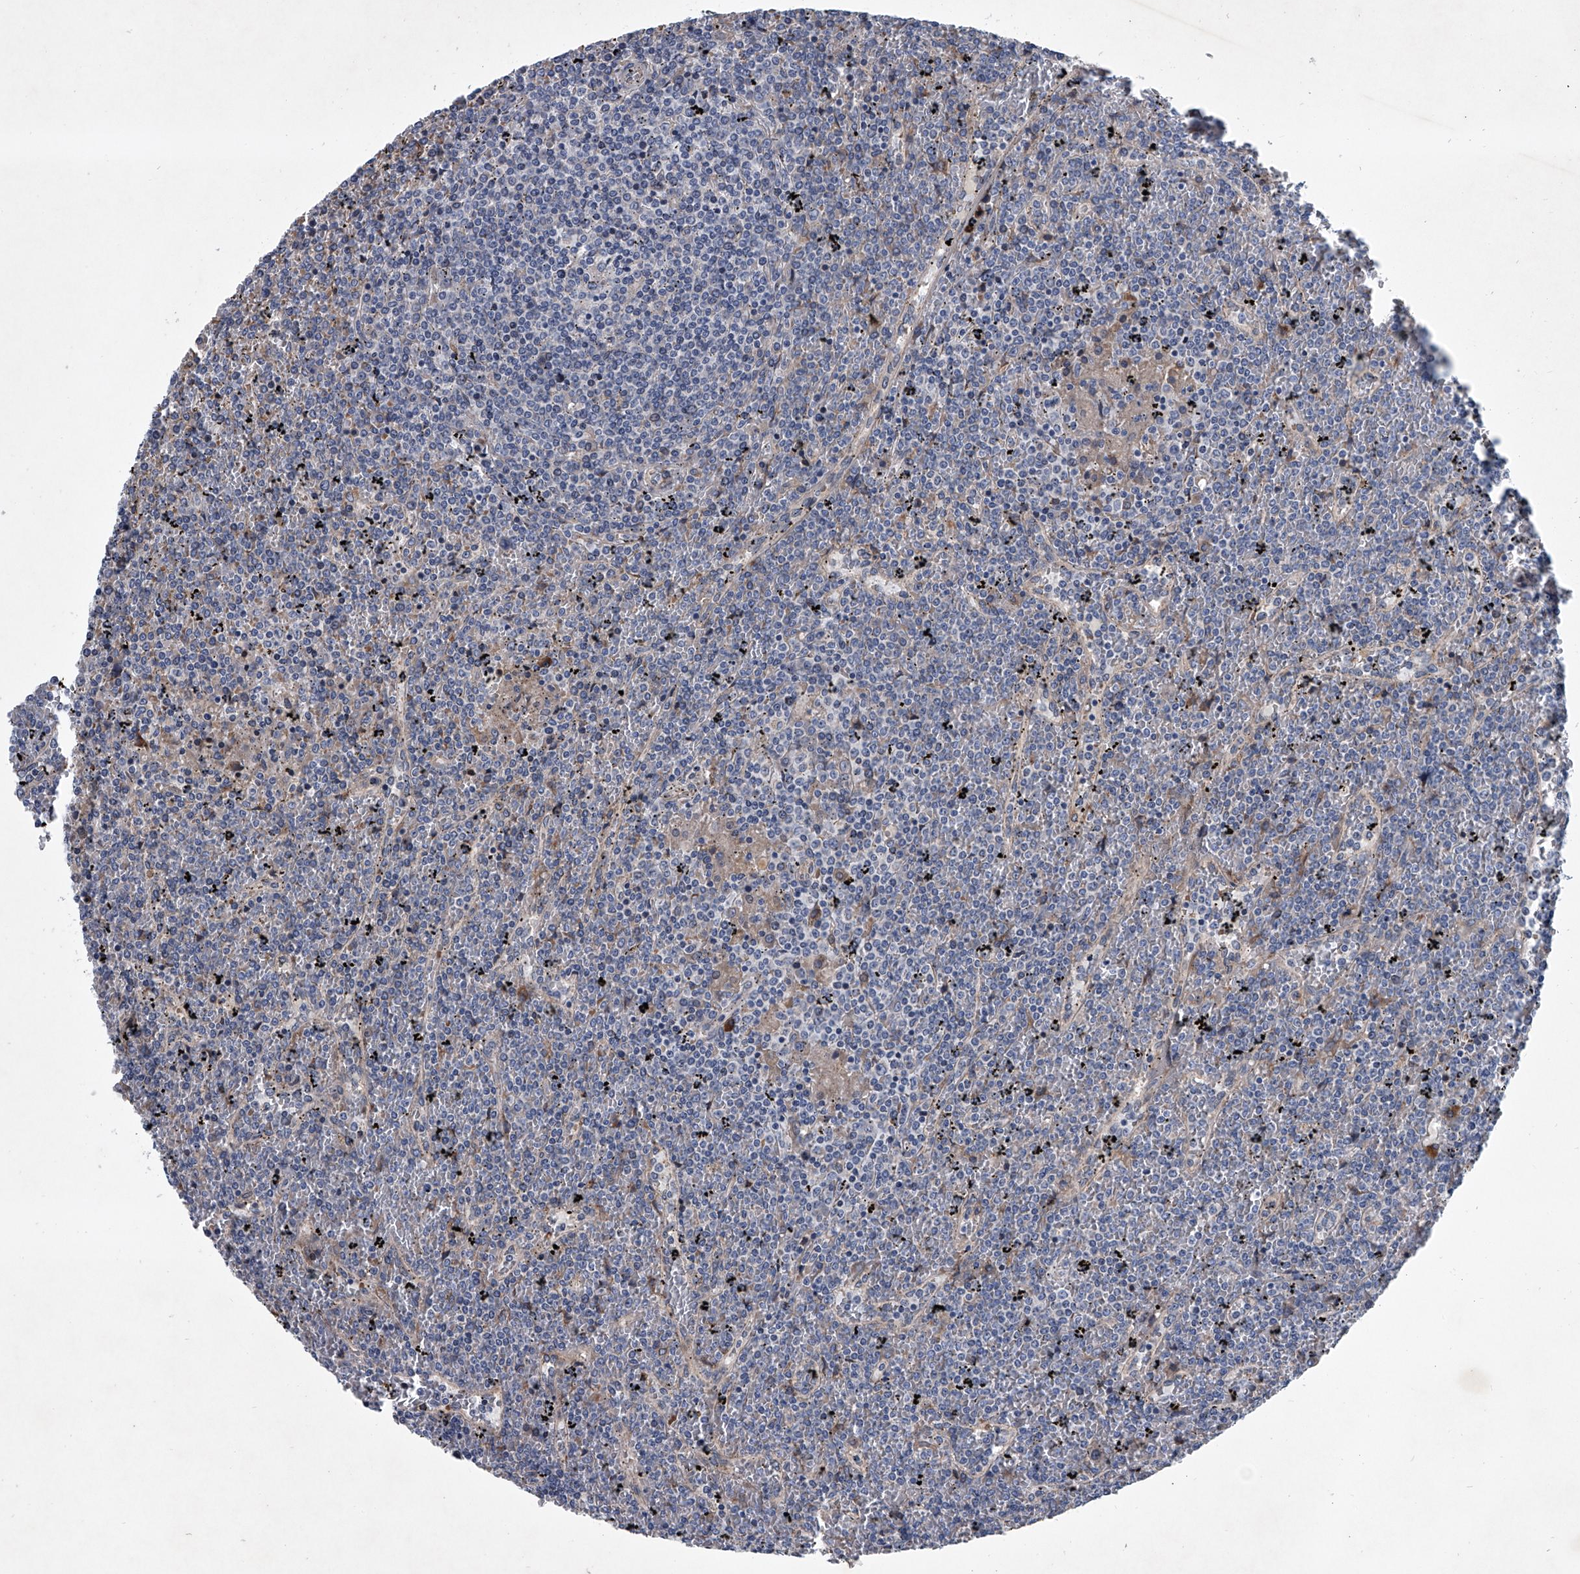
{"staining": {"intensity": "negative", "quantity": "none", "location": "none"}, "tissue": "lymphoma", "cell_type": "Tumor cells", "image_type": "cancer", "snomed": [{"axis": "morphology", "description": "Malignant lymphoma, non-Hodgkin's type, Low grade"}, {"axis": "topography", "description": "Spleen"}], "caption": "High power microscopy micrograph of an immunohistochemistry (IHC) image of malignant lymphoma, non-Hodgkin's type (low-grade), revealing no significant expression in tumor cells. (DAB (3,3'-diaminobenzidine) immunohistochemistry (IHC), high magnification).", "gene": "ABCG1", "patient": {"sex": "female", "age": 19}}